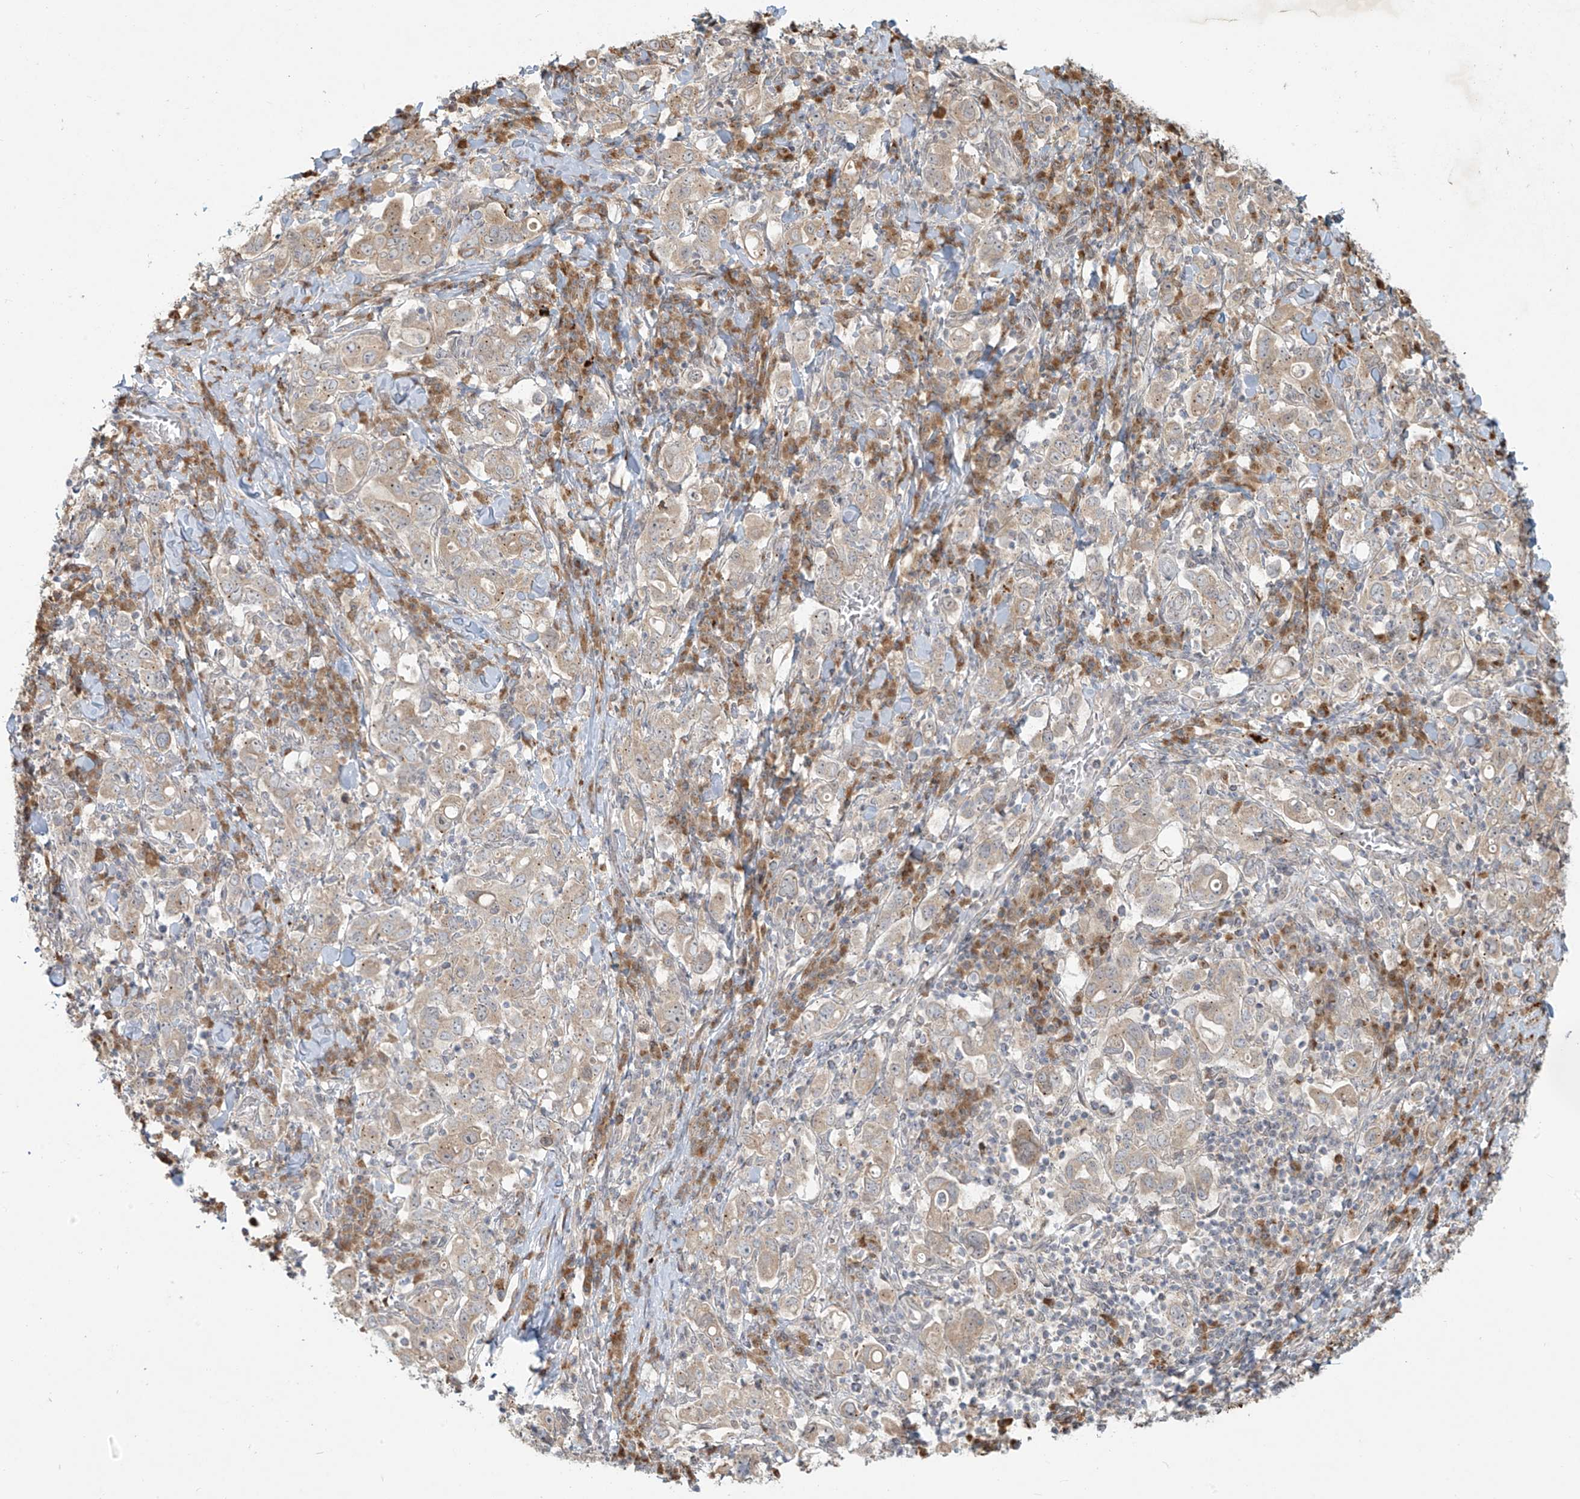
{"staining": {"intensity": "weak", "quantity": "25%-75%", "location": "cytoplasmic/membranous"}, "tissue": "stomach cancer", "cell_type": "Tumor cells", "image_type": "cancer", "snomed": [{"axis": "morphology", "description": "Adenocarcinoma, NOS"}, {"axis": "topography", "description": "Stomach, upper"}], "caption": "This histopathology image exhibits immunohistochemistry (IHC) staining of human stomach cancer (adenocarcinoma), with low weak cytoplasmic/membranous expression in about 25%-75% of tumor cells.", "gene": "PLEKHM3", "patient": {"sex": "male", "age": 62}}